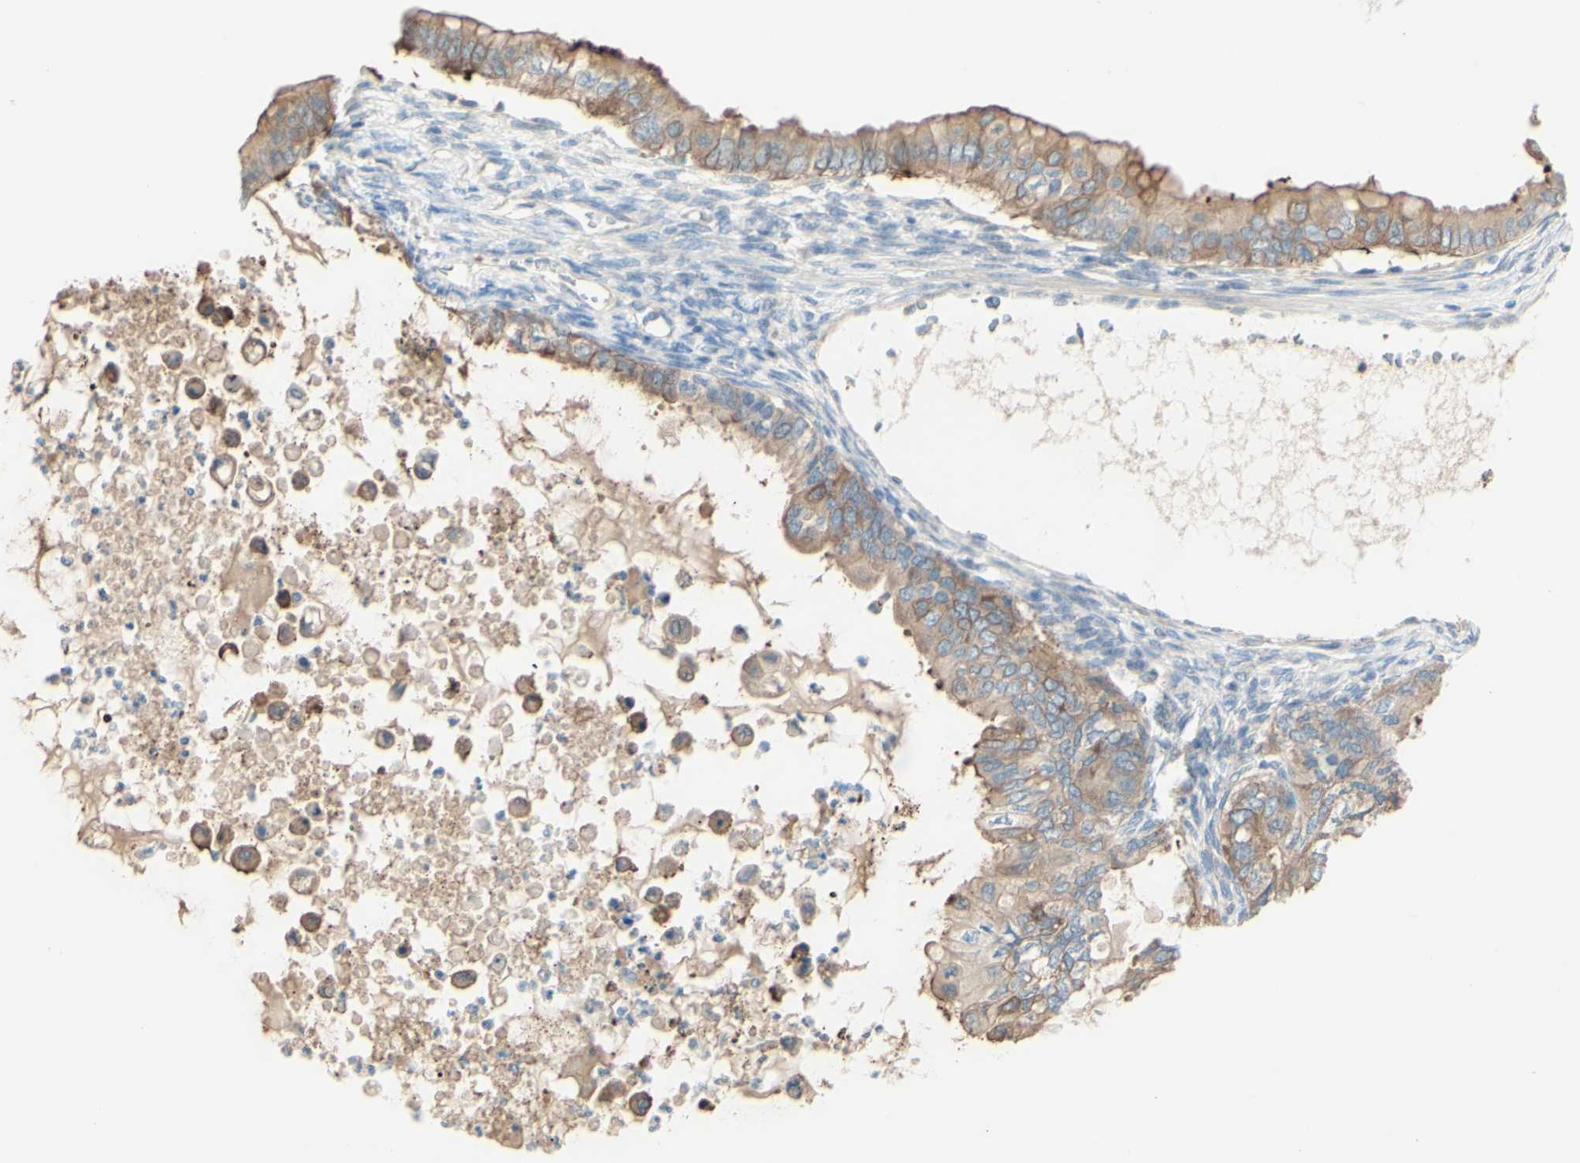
{"staining": {"intensity": "moderate", "quantity": ">75%", "location": "cytoplasmic/membranous"}, "tissue": "ovarian cancer", "cell_type": "Tumor cells", "image_type": "cancer", "snomed": [{"axis": "morphology", "description": "Cystadenocarcinoma, mucinous, NOS"}, {"axis": "topography", "description": "Ovary"}], "caption": "A histopathology image showing moderate cytoplasmic/membranous staining in about >75% of tumor cells in ovarian mucinous cystadenocarcinoma, as visualized by brown immunohistochemical staining.", "gene": "MTM1", "patient": {"sex": "female", "age": 80}}